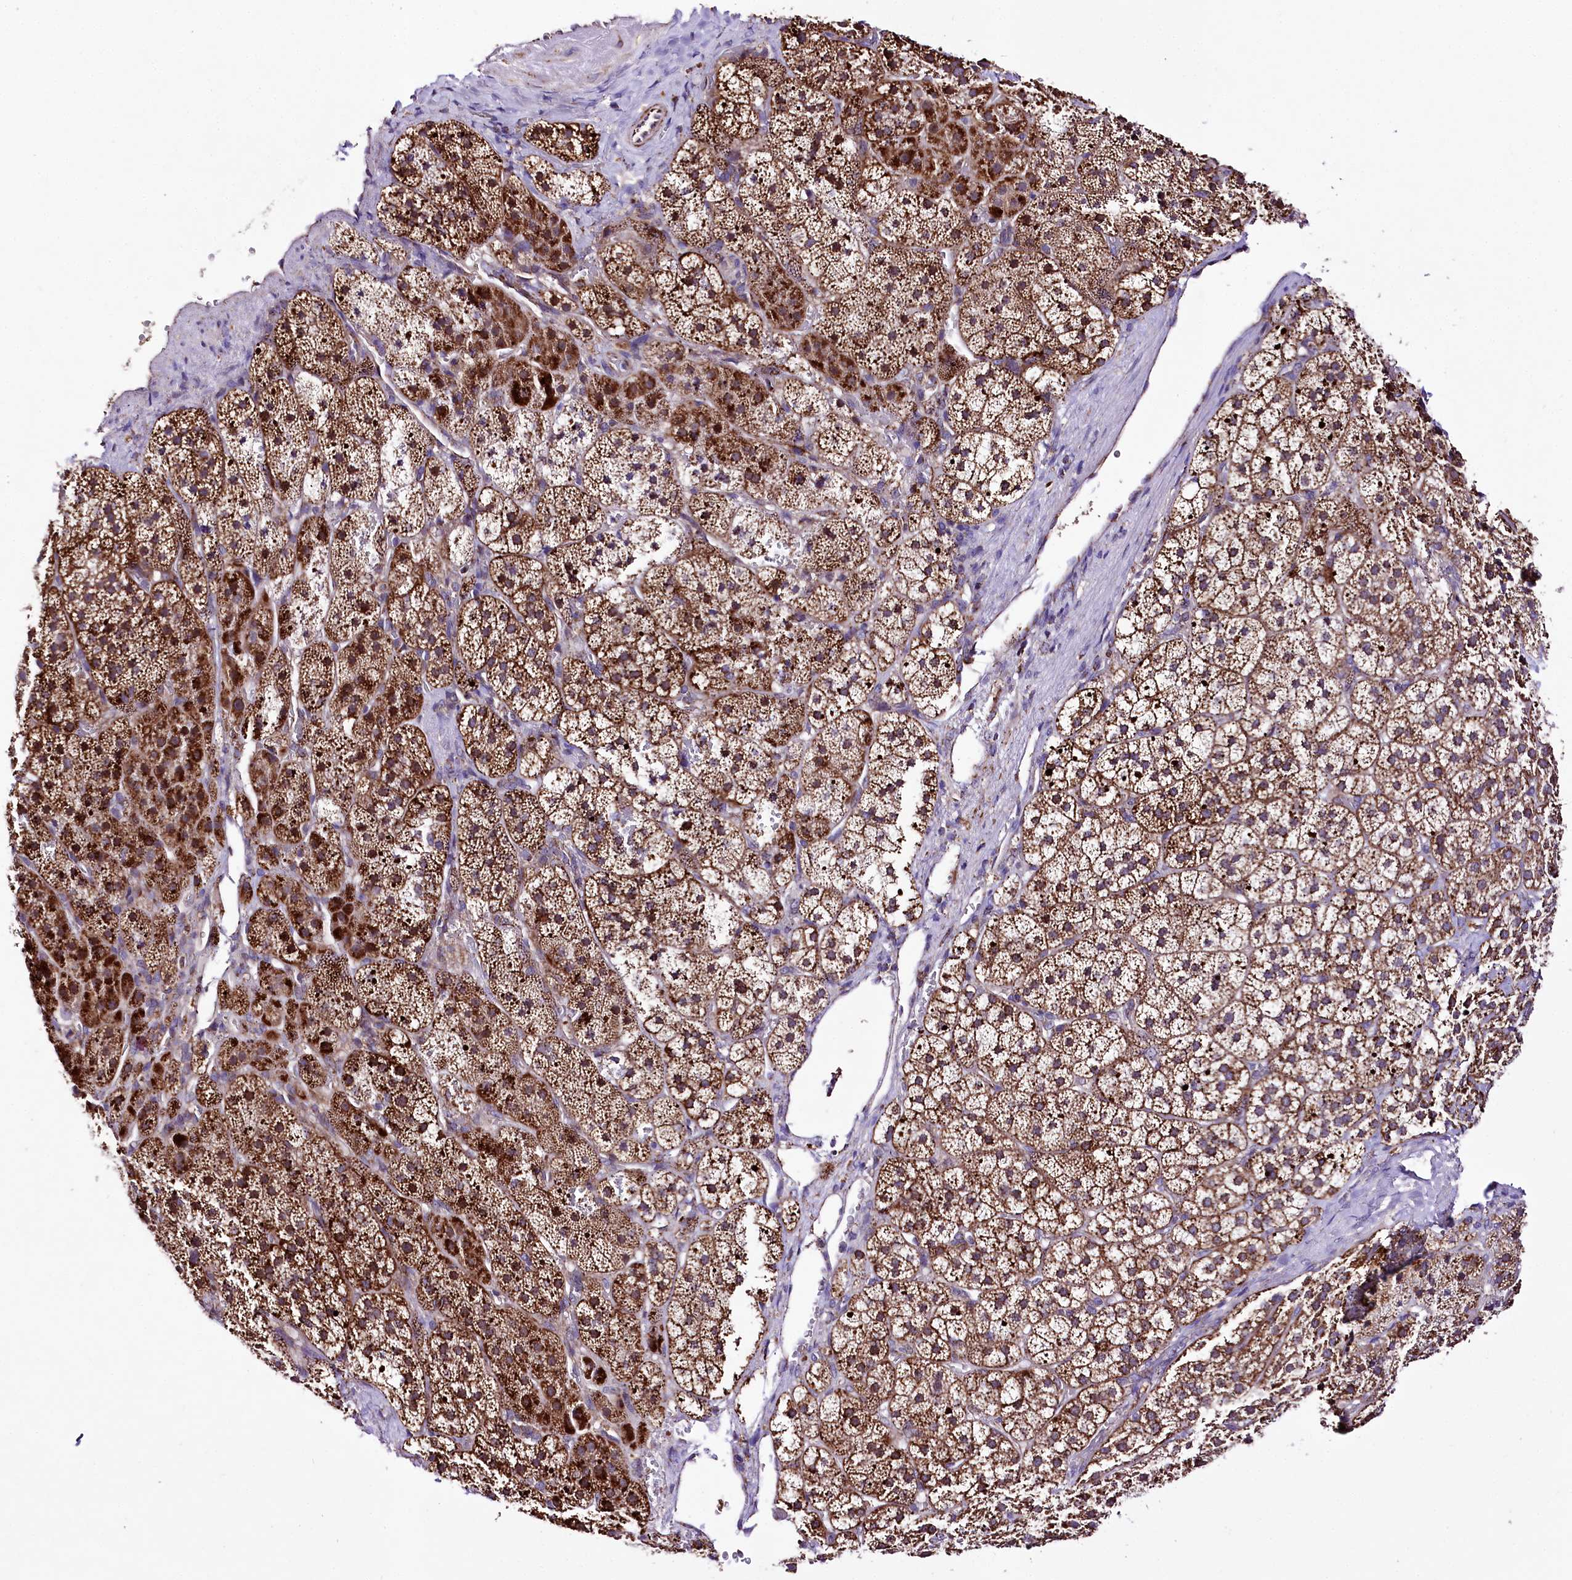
{"staining": {"intensity": "strong", "quantity": "25%-75%", "location": "cytoplasmic/membranous"}, "tissue": "adrenal gland", "cell_type": "Glandular cells", "image_type": "normal", "snomed": [{"axis": "morphology", "description": "Normal tissue, NOS"}, {"axis": "topography", "description": "Adrenal gland"}], "caption": "A micrograph of adrenal gland stained for a protein displays strong cytoplasmic/membranous brown staining in glandular cells.", "gene": "ATE1", "patient": {"sex": "female", "age": 44}}